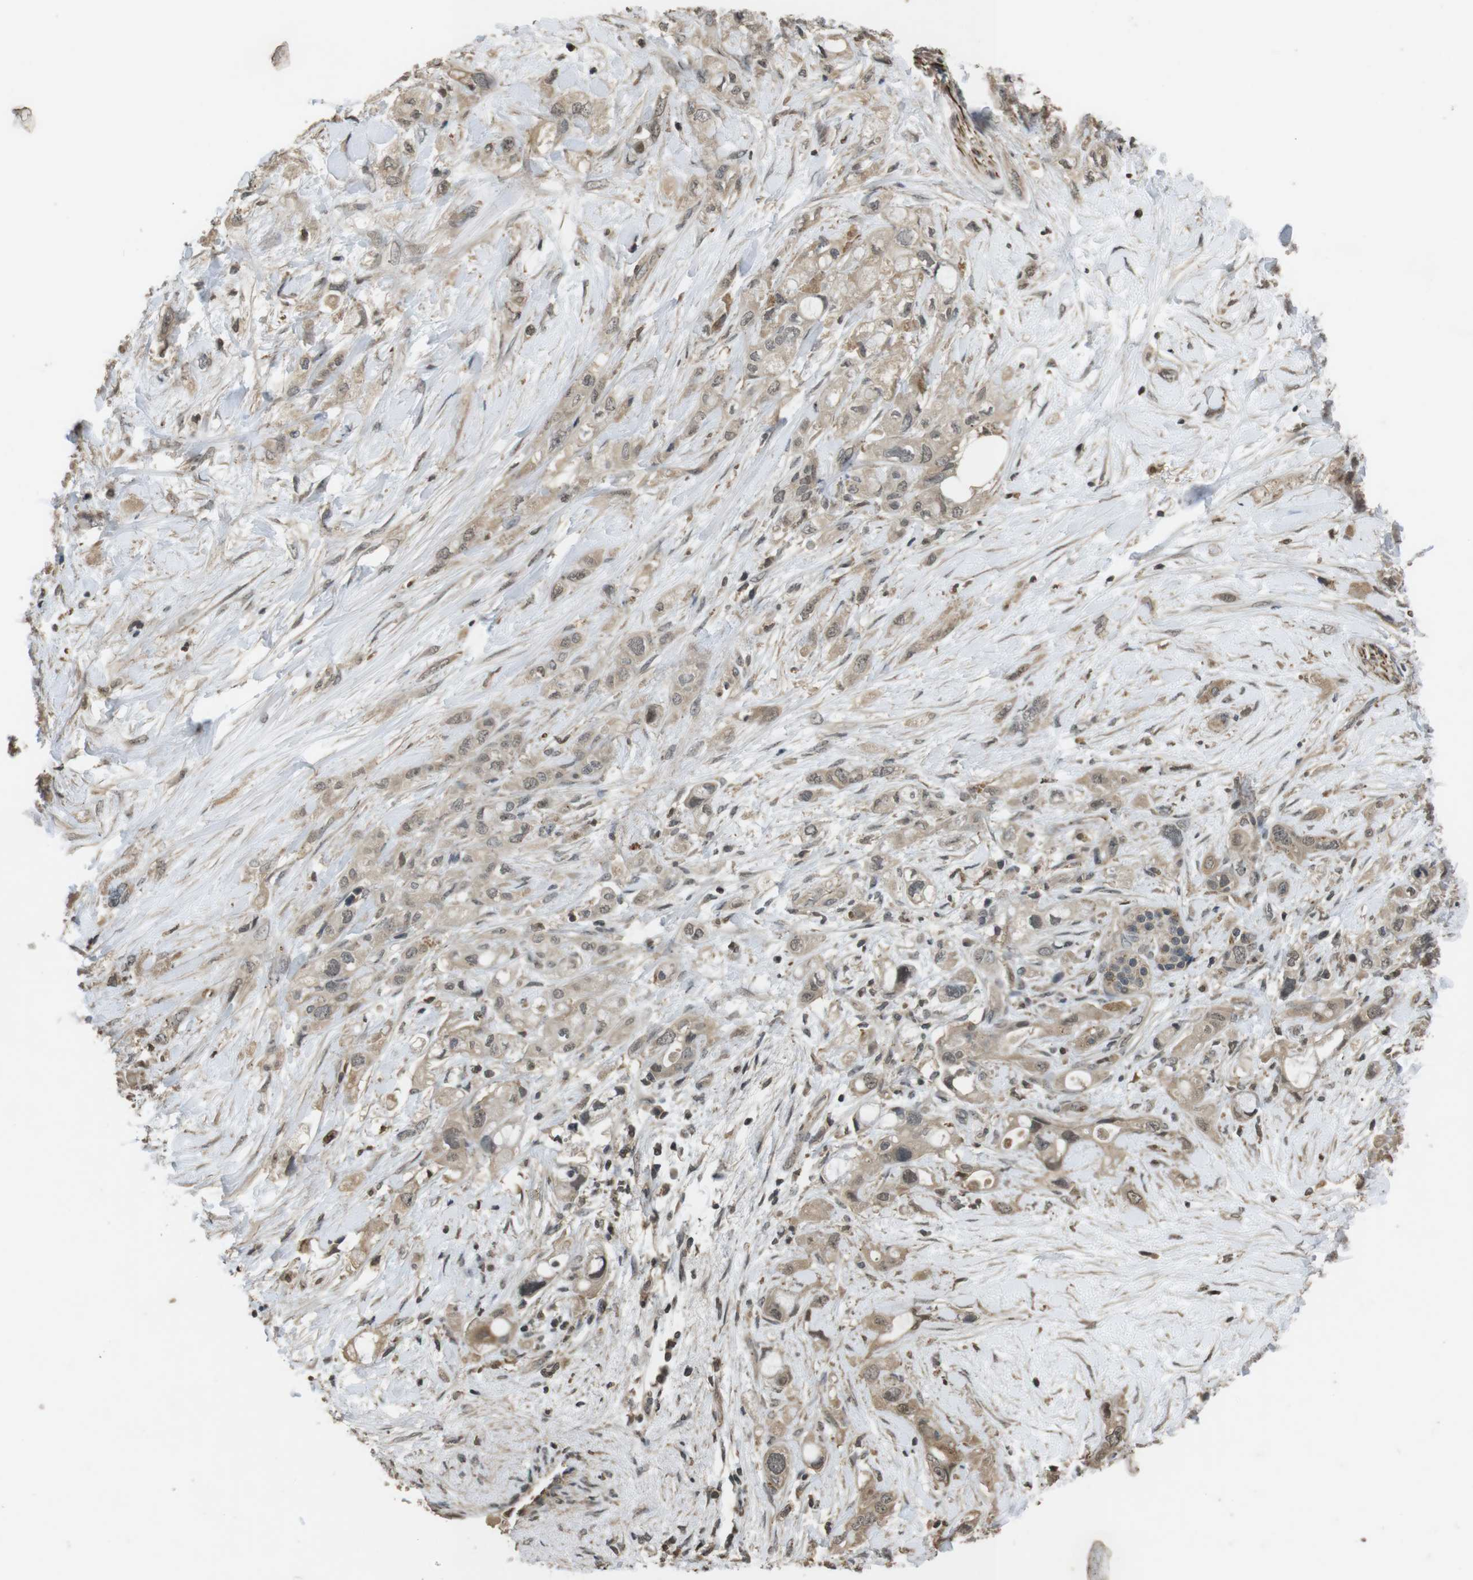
{"staining": {"intensity": "weak", "quantity": ">75%", "location": "cytoplasmic/membranous,nuclear"}, "tissue": "pancreatic cancer", "cell_type": "Tumor cells", "image_type": "cancer", "snomed": [{"axis": "morphology", "description": "Adenocarcinoma, NOS"}, {"axis": "topography", "description": "Pancreas"}], "caption": "High-magnification brightfield microscopy of pancreatic adenocarcinoma stained with DAB (brown) and counterstained with hematoxylin (blue). tumor cells exhibit weak cytoplasmic/membranous and nuclear expression is appreciated in approximately>75% of cells.", "gene": "FZD10", "patient": {"sex": "female", "age": 56}}